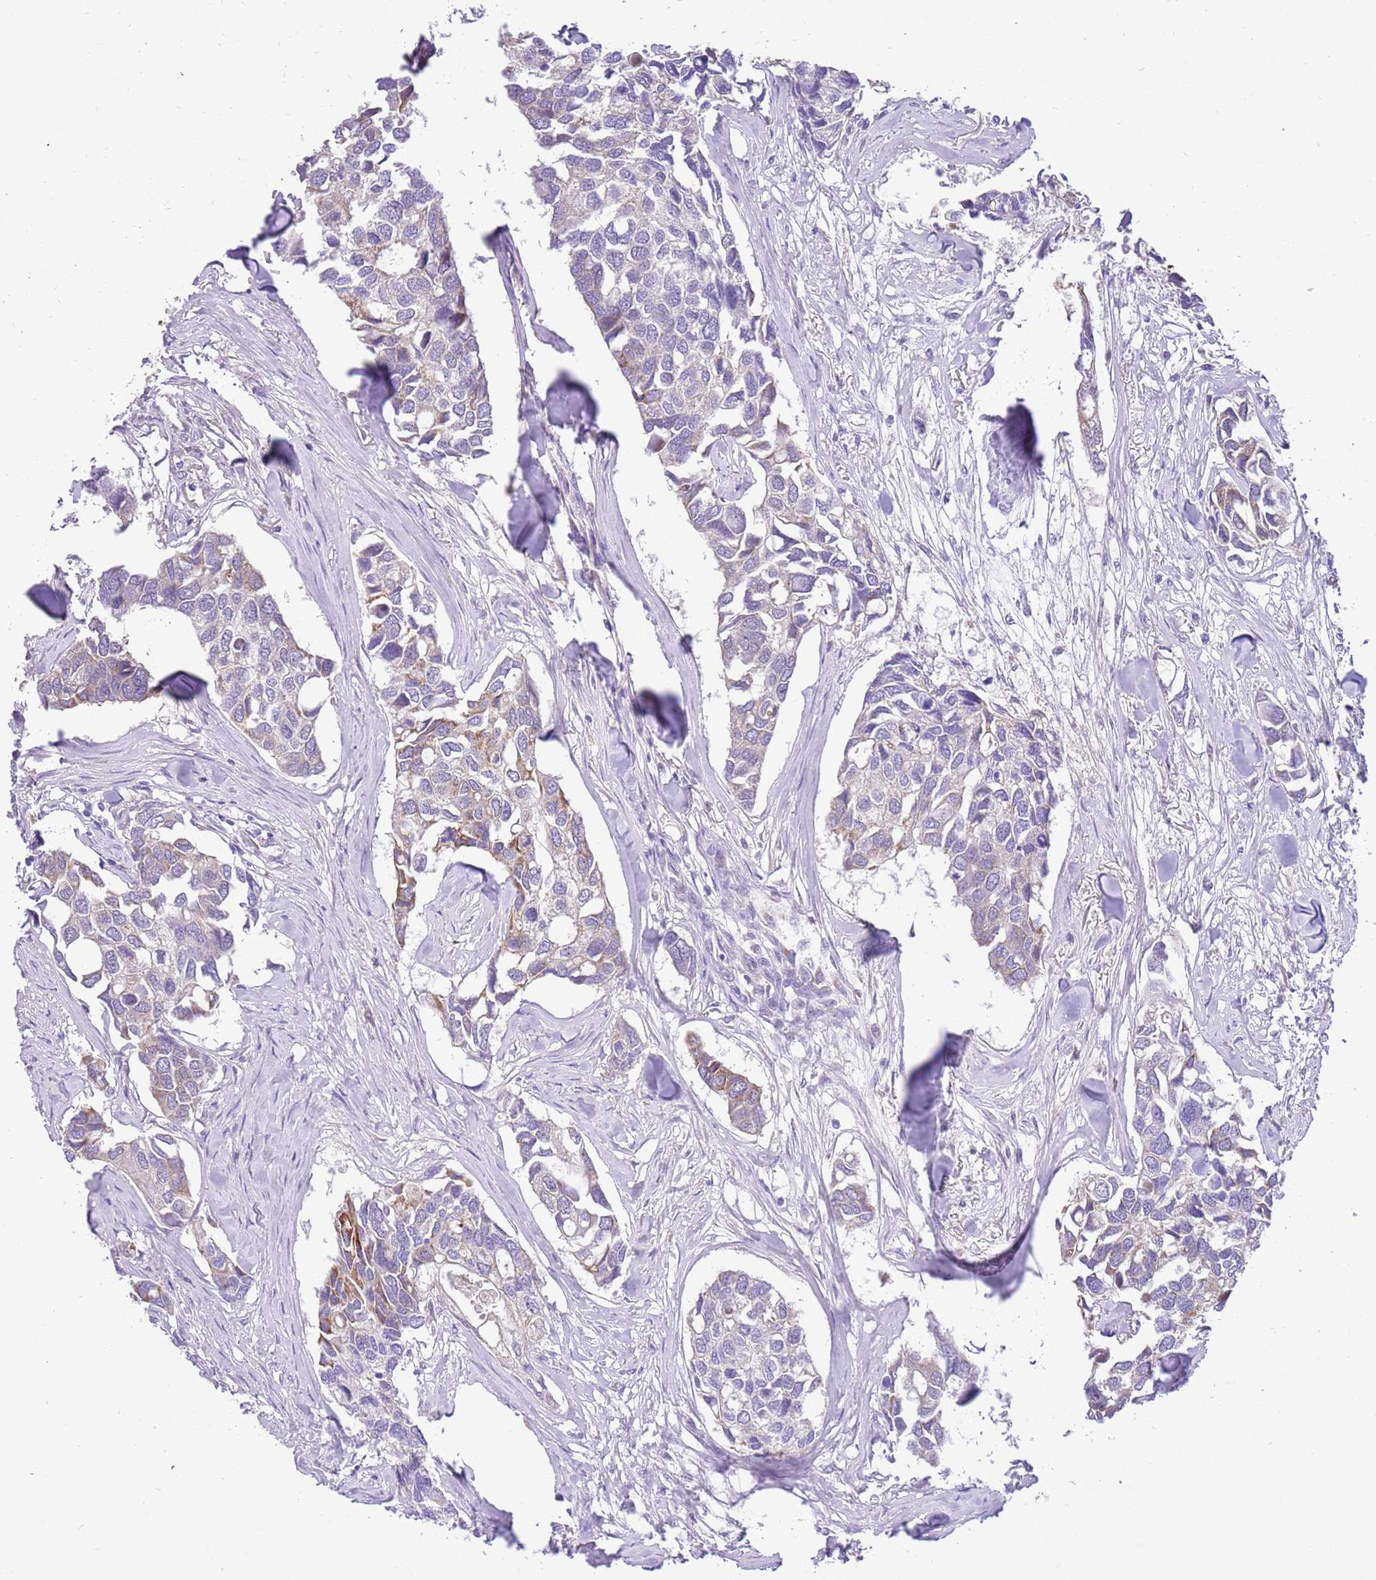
{"staining": {"intensity": "moderate", "quantity": "<25%", "location": "cytoplasmic/membranous"}, "tissue": "breast cancer", "cell_type": "Tumor cells", "image_type": "cancer", "snomed": [{"axis": "morphology", "description": "Duct carcinoma"}, {"axis": "topography", "description": "Breast"}], "caption": "A micrograph showing moderate cytoplasmic/membranous positivity in approximately <25% of tumor cells in breast intraductal carcinoma, as visualized by brown immunohistochemical staining.", "gene": "COX17", "patient": {"sex": "female", "age": 83}}